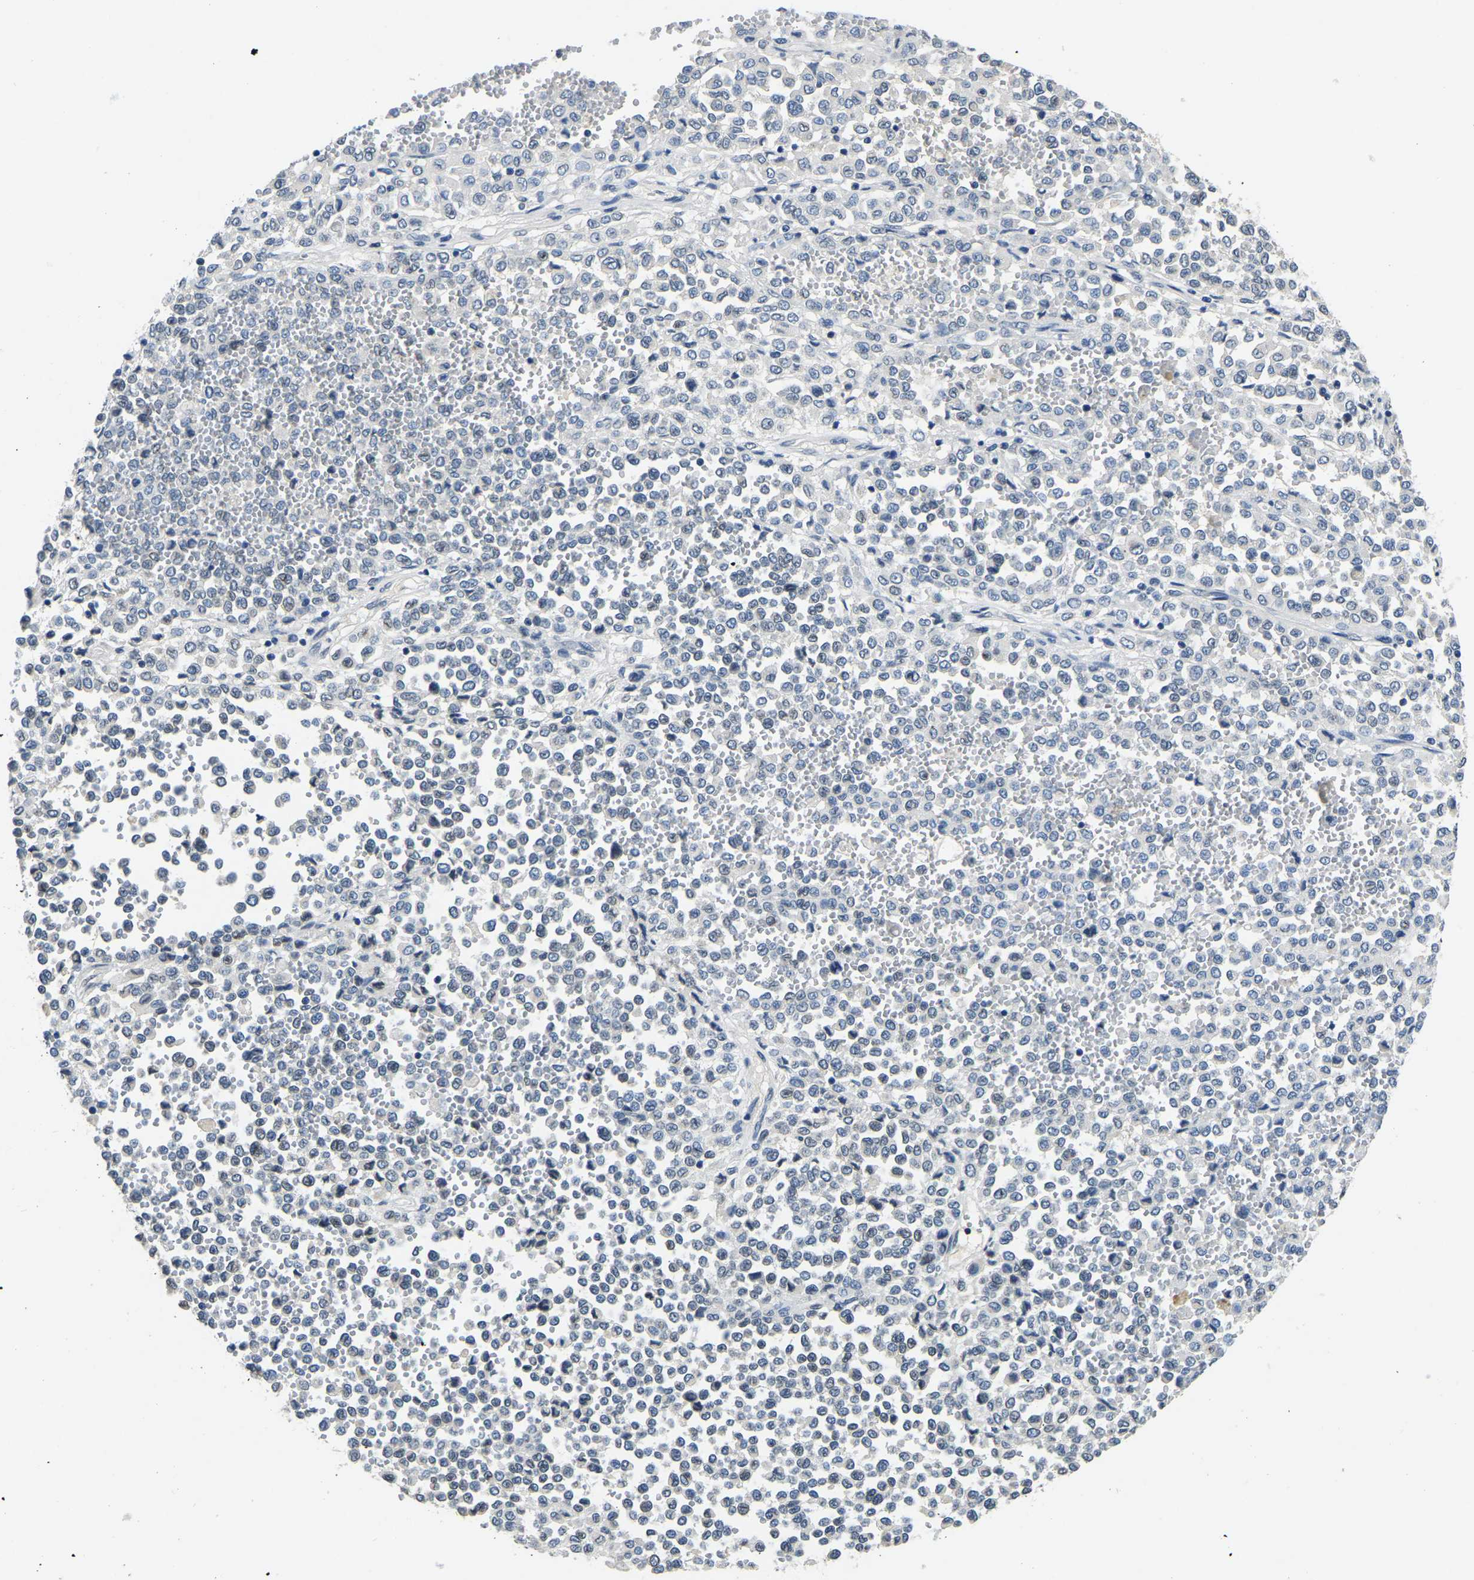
{"staining": {"intensity": "negative", "quantity": "none", "location": "none"}, "tissue": "melanoma", "cell_type": "Tumor cells", "image_type": "cancer", "snomed": [{"axis": "morphology", "description": "Malignant melanoma, Metastatic site"}, {"axis": "topography", "description": "Pancreas"}], "caption": "Melanoma stained for a protein using immunohistochemistry reveals no positivity tumor cells.", "gene": "RANBP2", "patient": {"sex": "female", "age": 30}}